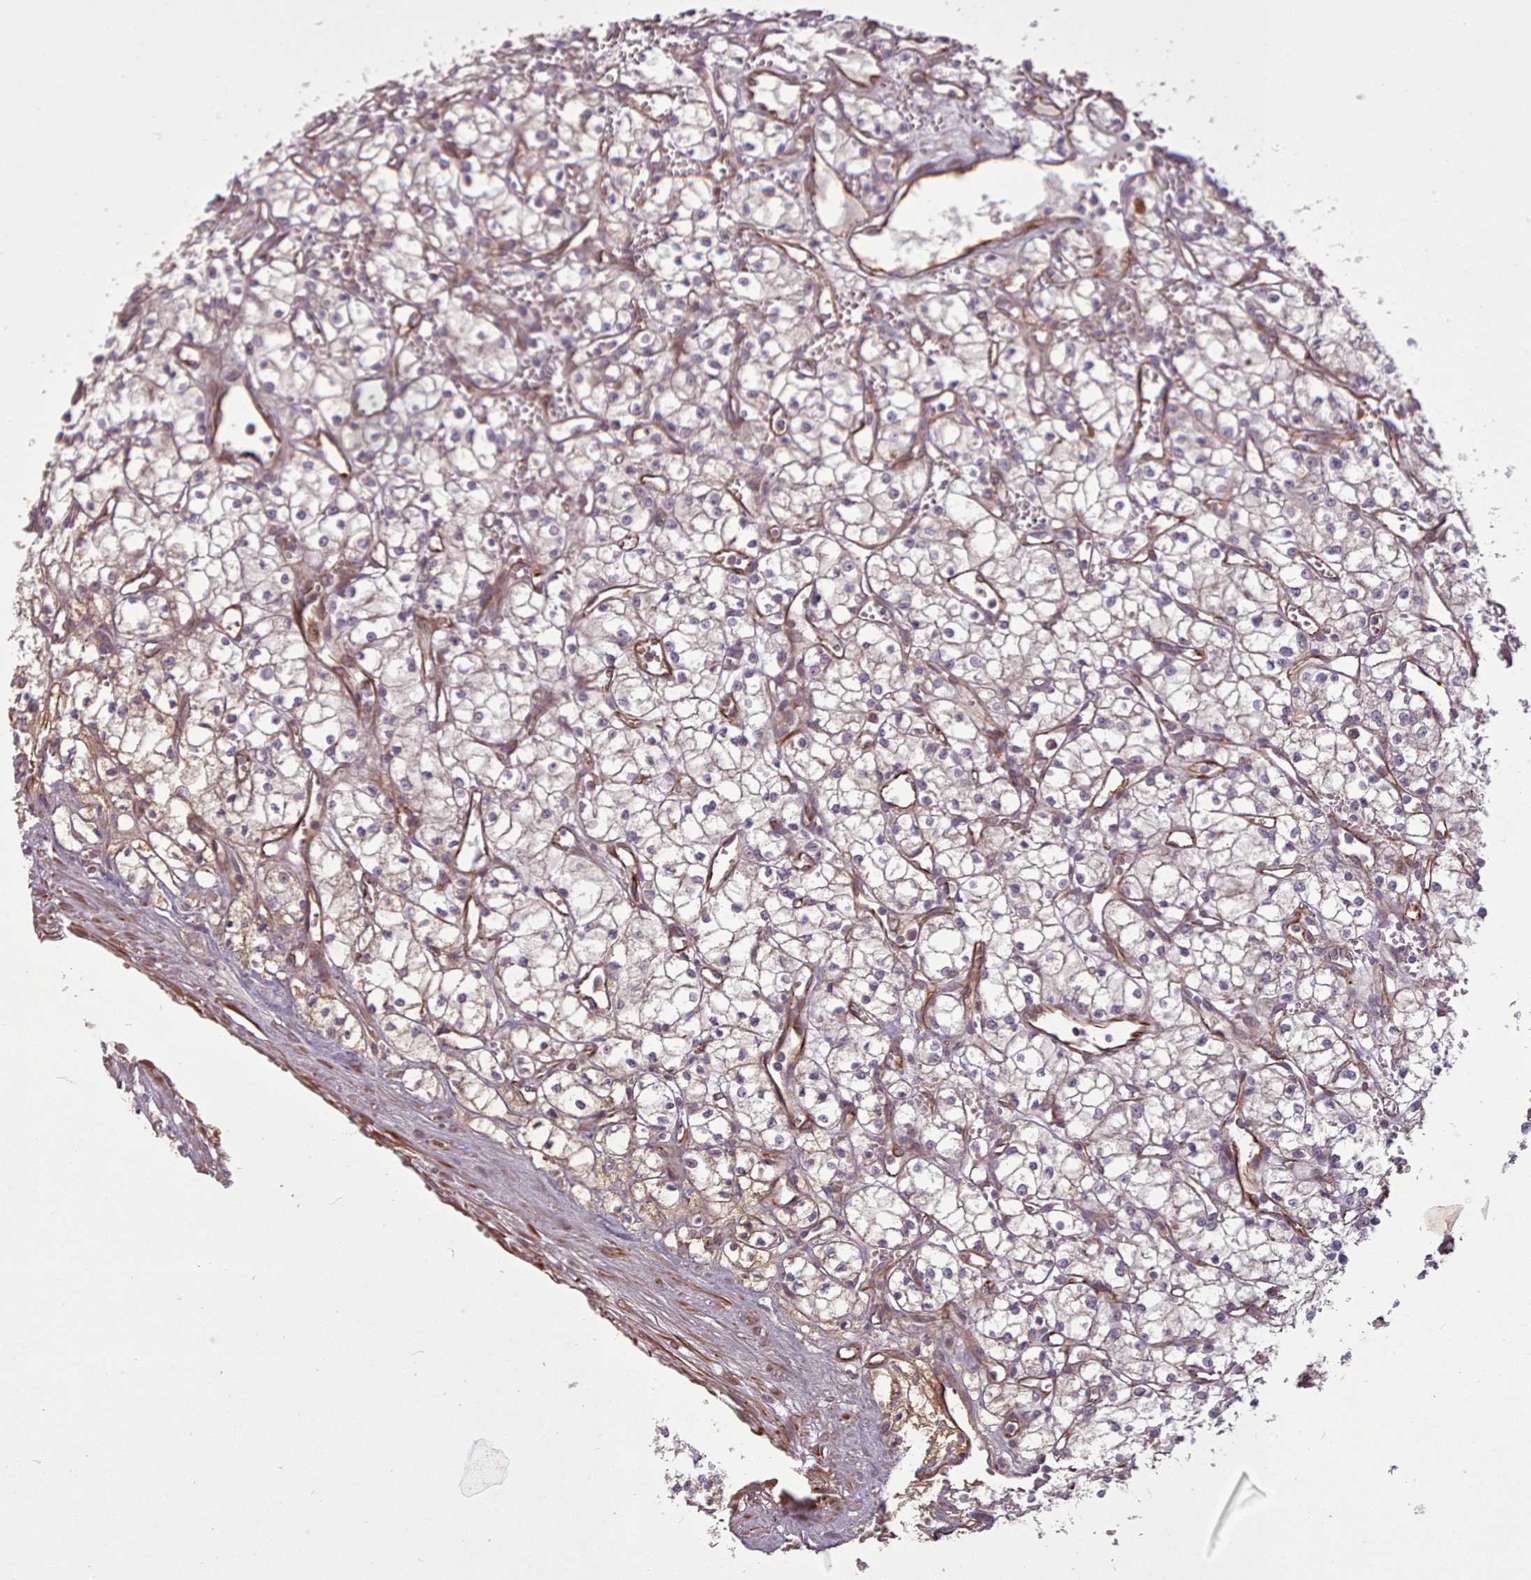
{"staining": {"intensity": "negative", "quantity": "none", "location": "none"}, "tissue": "renal cancer", "cell_type": "Tumor cells", "image_type": "cancer", "snomed": [{"axis": "morphology", "description": "Adenocarcinoma, NOS"}, {"axis": "topography", "description": "Kidney"}], "caption": "Immunohistochemistry (IHC) photomicrograph of neoplastic tissue: adenocarcinoma (renal) stained with DAB reveals no significant protein staining in tumor cells. (Stains: DAB (3,3'-diaminobenzidine) immunohistochemistry (IHC) with hematoxylin counter stain, Microscopy: brightfield microscopy at high magnification).", "gene": "GBGT1", "patient": {"sex": "male", "age": 59}}